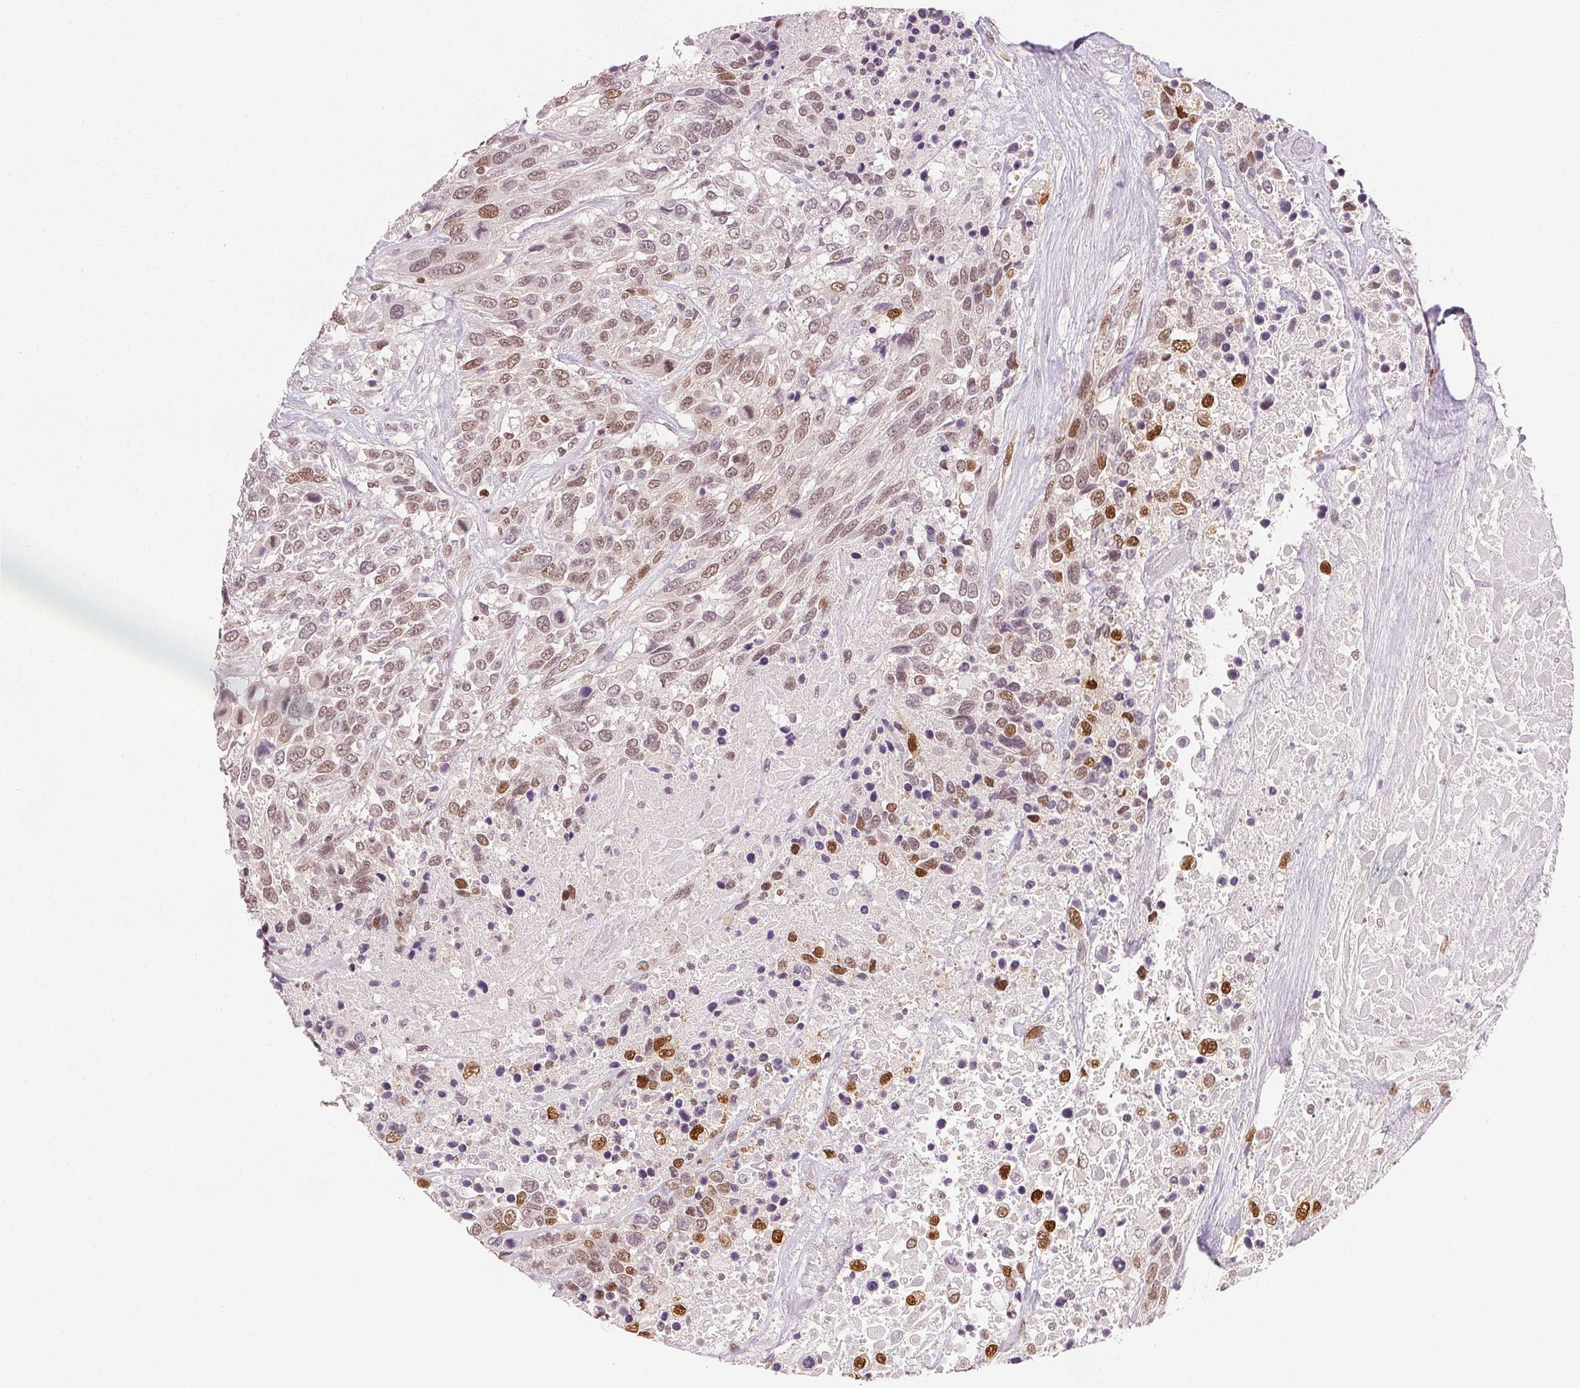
{"staining": {"intensity": "moderate", "quantity": "25%-75%", "location": "nuclear"}, "tissue": "urothelial cancer", "cell_type": "Tumor cells", "image_type": "cancer", "snomed": [{"axis": "morphology", "description": "Urothelial carcinoma, High grade"}, {"axis": "topography", "description": "Urinary bladder"}], "caption": "The histopathology image shows immunohistochemical staining of urothelial cancer. There is moderate nuclear staining is present in approximately 25%-75% of tumor cells. The staining was performed using DAB (3,3'-diaminobenzidine), with brown indicating positive protein expression. Nuclei are stained blue with hematoxylin.", "gene": "RUNX2", "patient": {"sex": "female", "age": 70}}